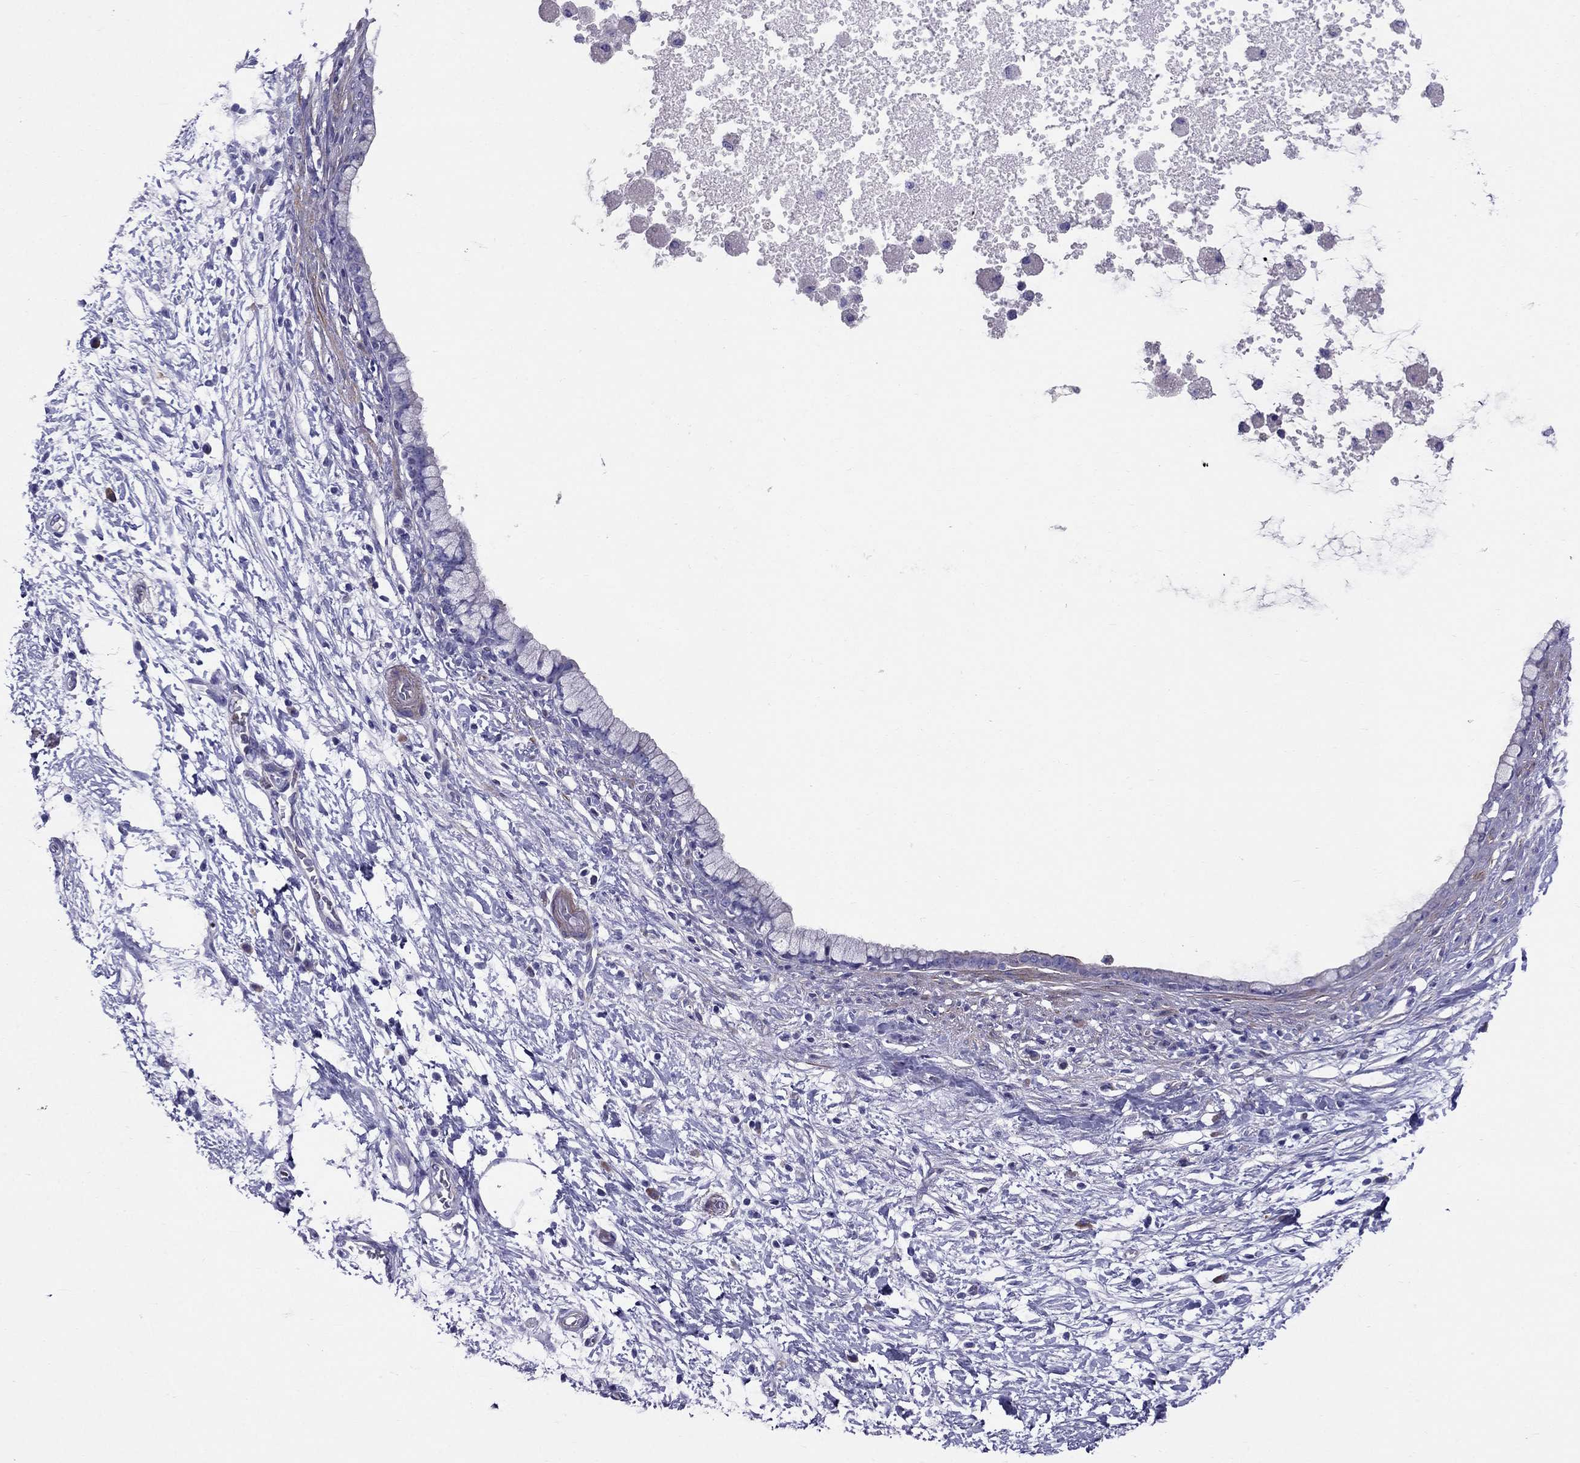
{"staining": {"intensity": "negative", "quantity": "none", "location": "none"}, "tissue": "pancreatic cancer", "cell_type": "Tumor cells", "image_type": "cancer", "snomed": [{"axis": "morphology", "description": "Adenocarcinoma, NOS"}, {"axis": "topography", "description": "Pancreas"}], "caption": "High power microscopy histopathology image of an IHC histopathology image of pancreatic cancer, revealing no significant staining in tumor cells.", "gene": "GPR50", "patient": {"sex": "female", "age": 72}}